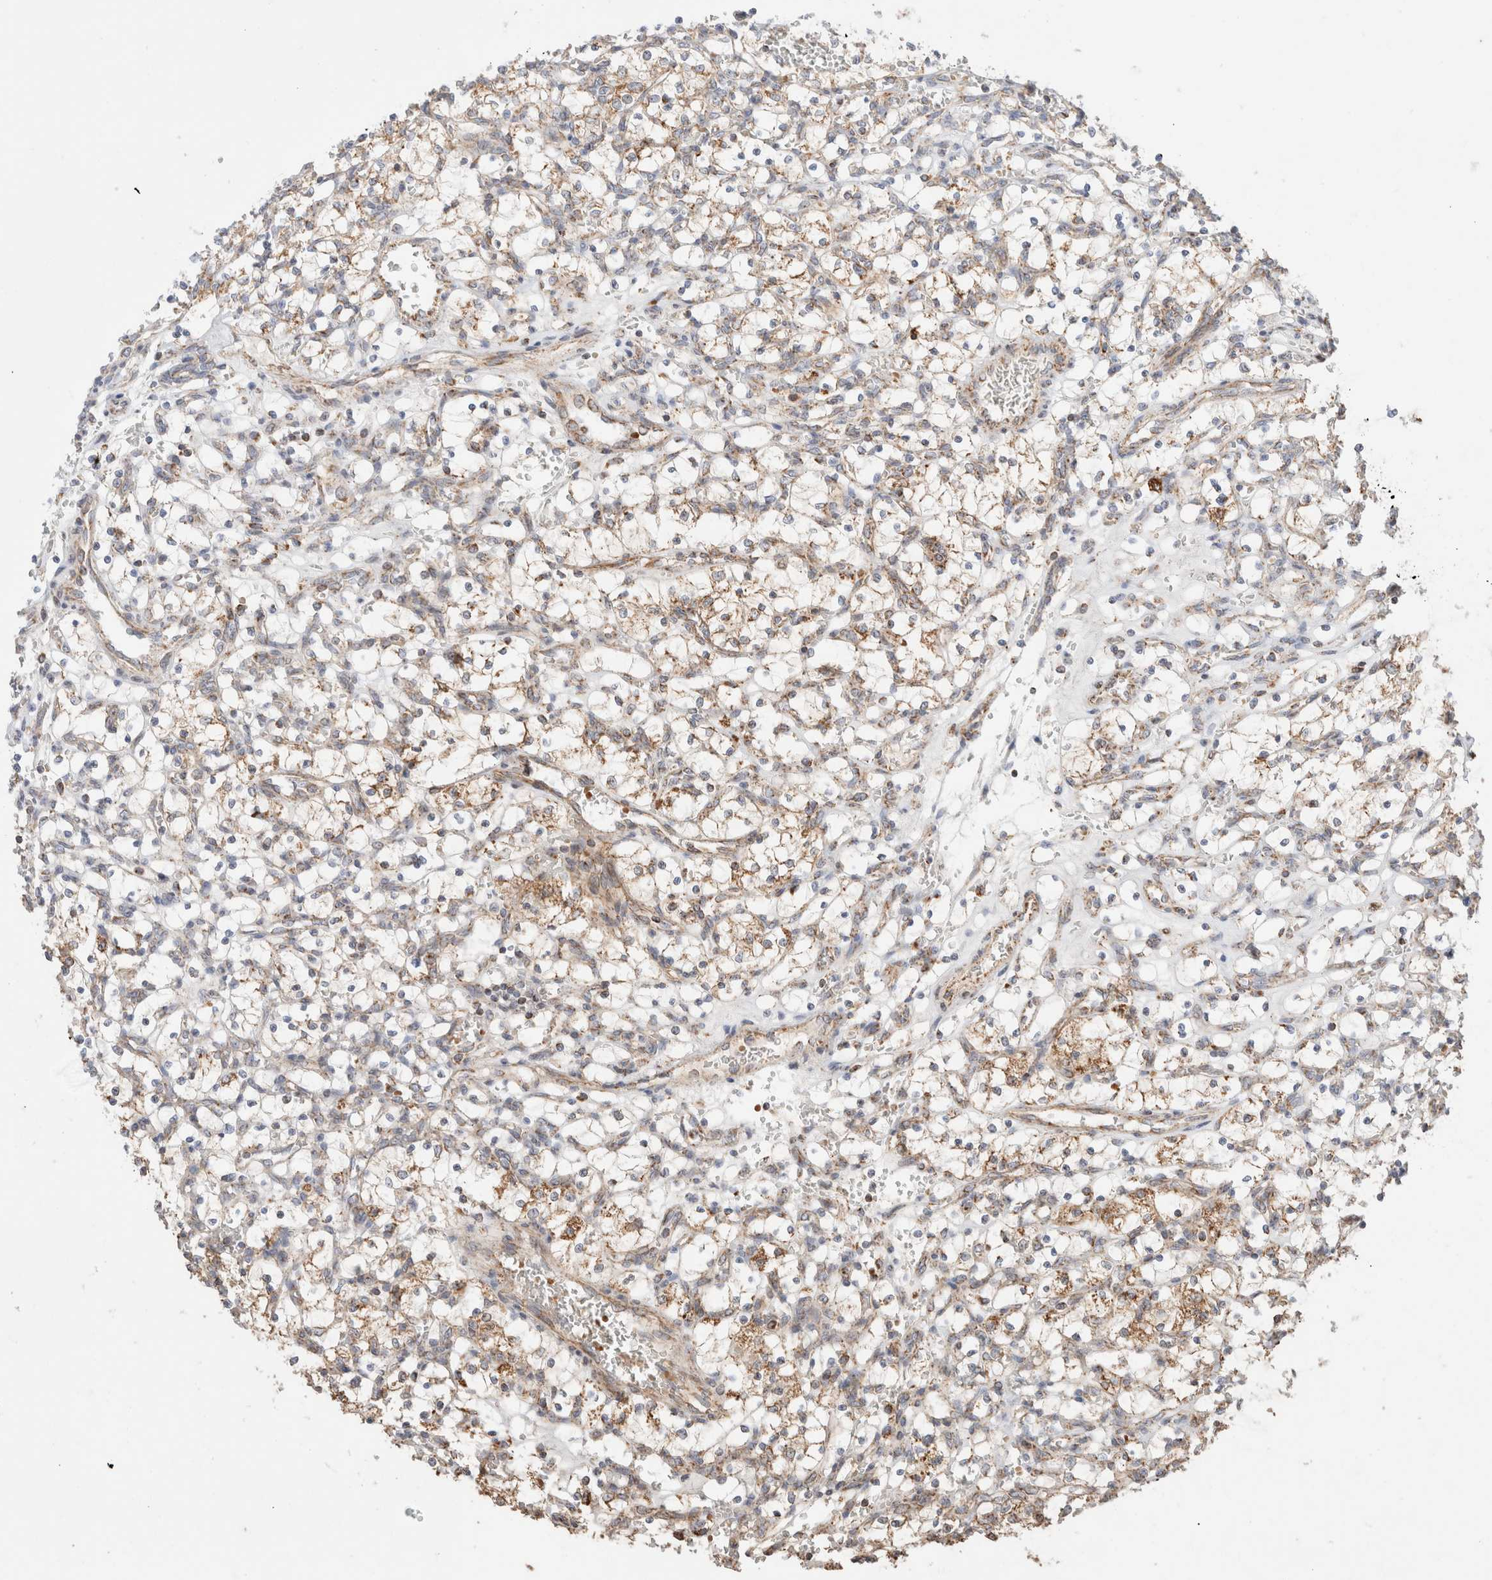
{"staining": {"intensity": "moderate", "quantity": "<25%", "location": "cytoplasmic/membranous"}, "tissue": "renal cancer", "cell_type": "Tumor cells", "image_type": "cancer", "snomed": [{"axis": "morphology", "description": "Adenocarcinoma, NOS"}, {"axis": "topography", "description": "Kidney"}], "caption": "This photomicrograph reveals IHC staining of human renal cancer, with low moderate cytoplasmic/membranous staining in approximately <25% of tumor cells.", "gene": "TMPPE", "patient": {"sex": "female", "age": 69}}